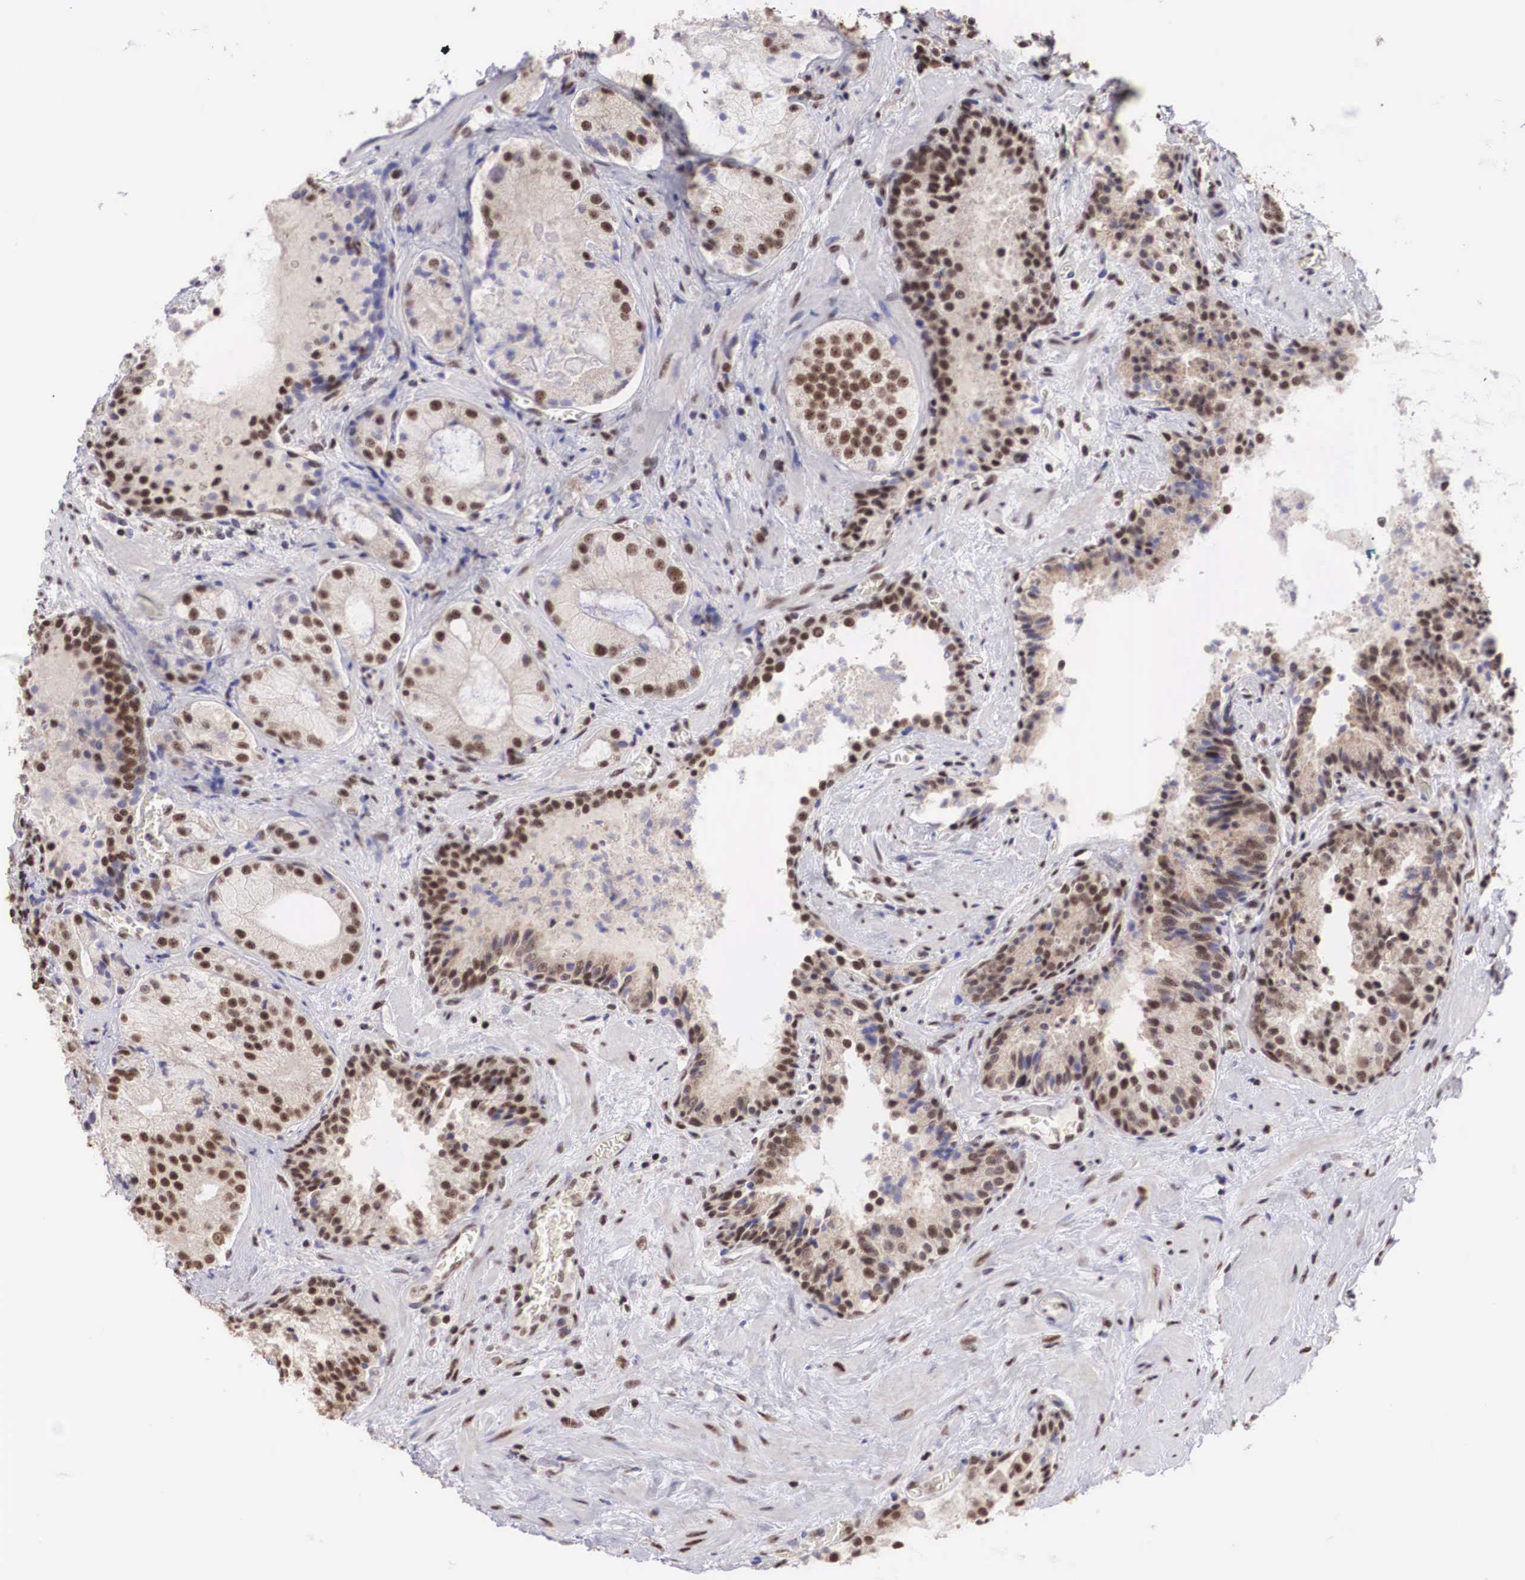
{"staining": {"intensity": "strong", "quantity": ">75%", "location": "nuclear"}, "tissue": "prostate cancer", "cell_type": "Tumor cells", "image_type": "cancer", "snomed": [{"axis": "morphology", "description": "Adenocarcinoma, Medium grade"}, {"axis": "topography", "description": "Prostate"}], "caption": "Prostate medium-grade adenocarcinoma stained with a brown dye reveals strong nuclear positive expression in approximately >75% of tumor cells.", "gene": "HTATSF1", "patient": {"sex": "male", "age": 70}}